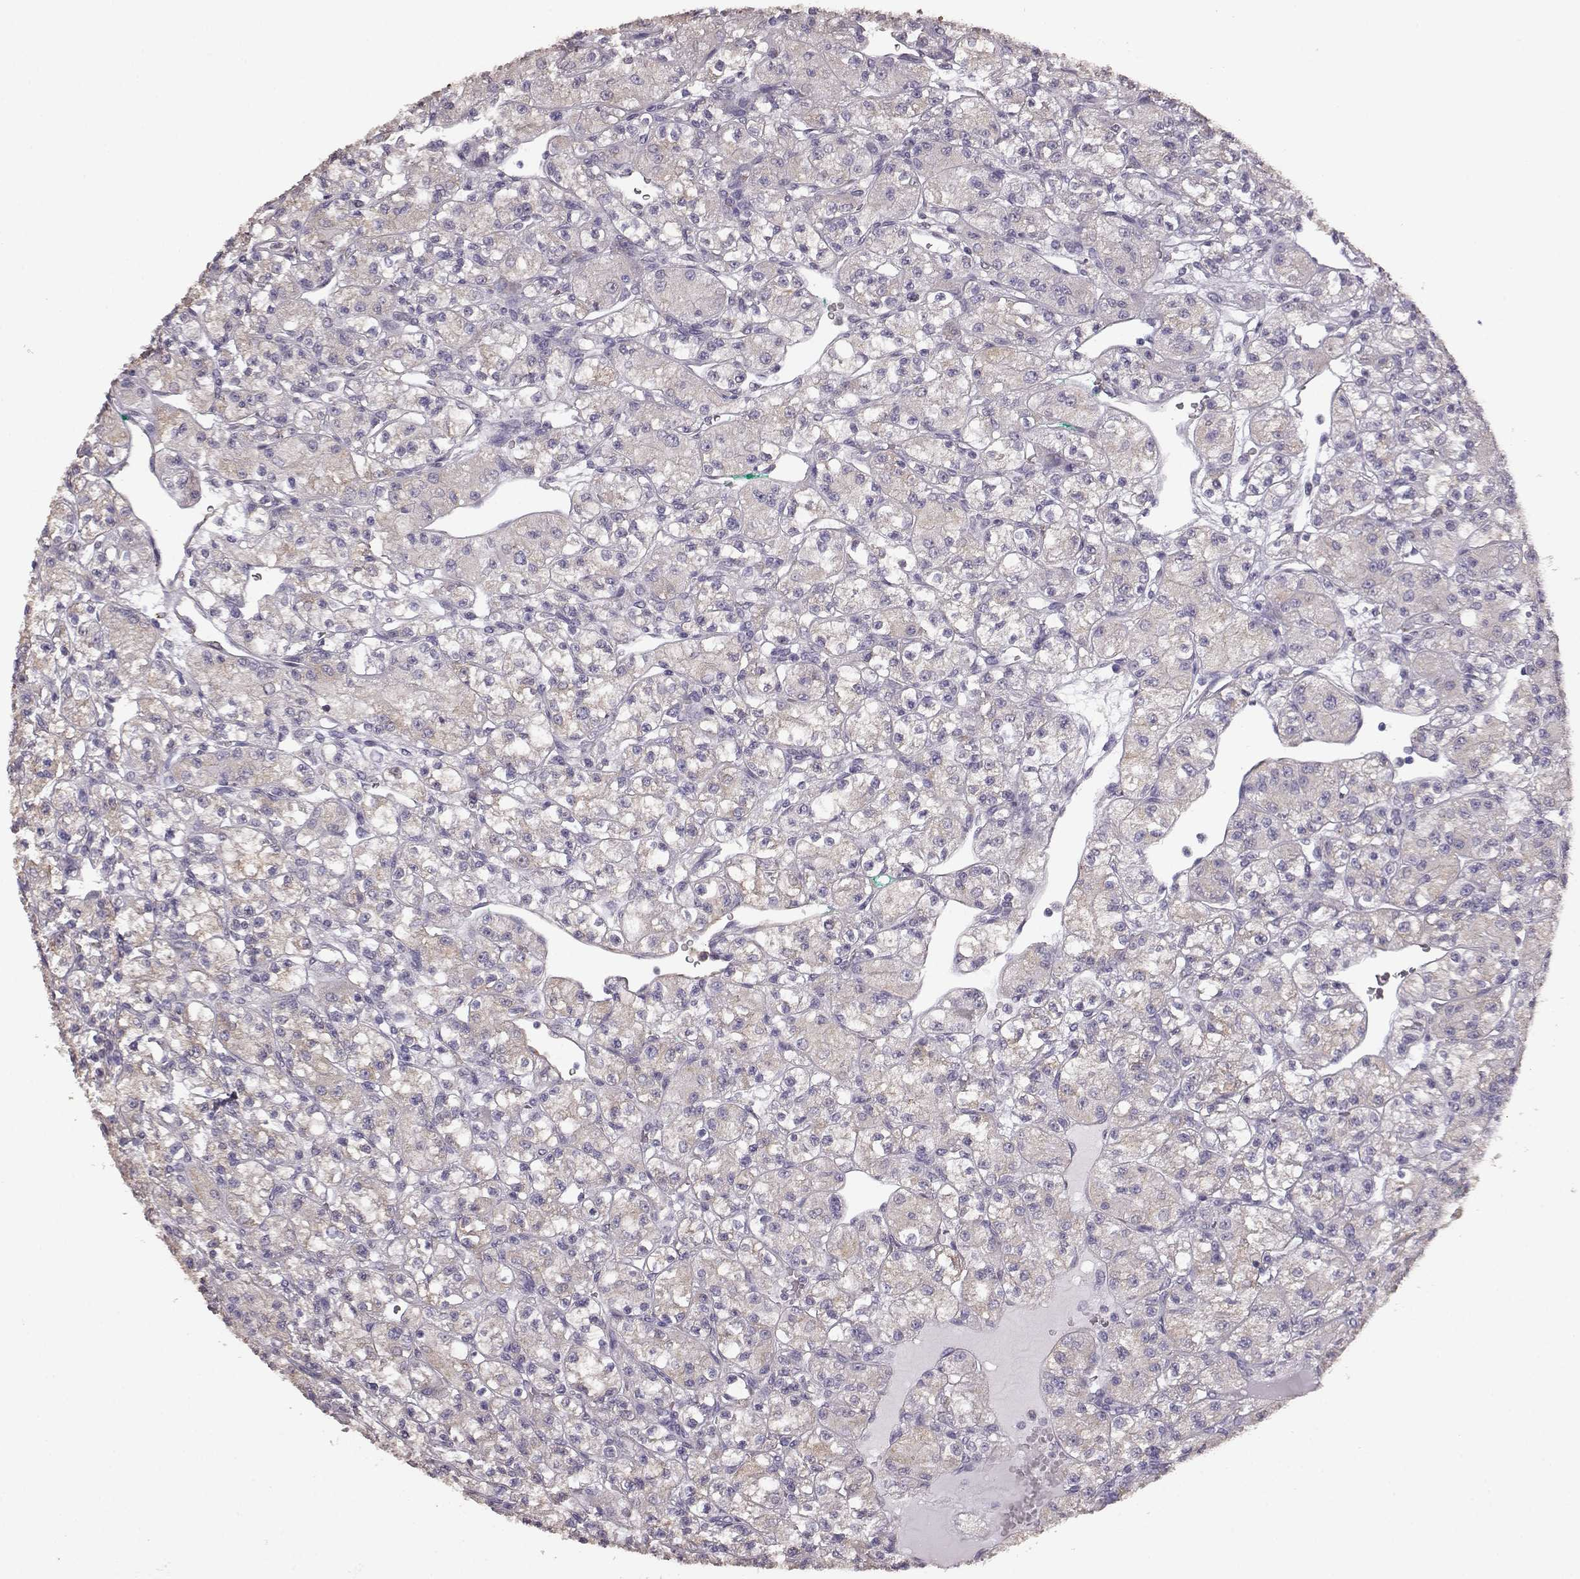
{"staining": {"intensity": "weak", "quantity": "<25%", "location": "cytoplasmic/membranous"}, "tissue": "renal cancer", "cell_type": "Tumor cells", "image_type": "cancer", "snomed": [{"axis": "morphology", "description": "Adenocarcinoma, NOS"}, {"axis": "topography", "description": "Kidney"}], "caption": "This micrograph is of renal adenocarcinoma stained with IHC to label a protein in brown with the nuclei are counter-stained blue. There is no positivity in tumor cells.", "gene": "GABRG3", "patient": {"sex": "female", "age": 70}}